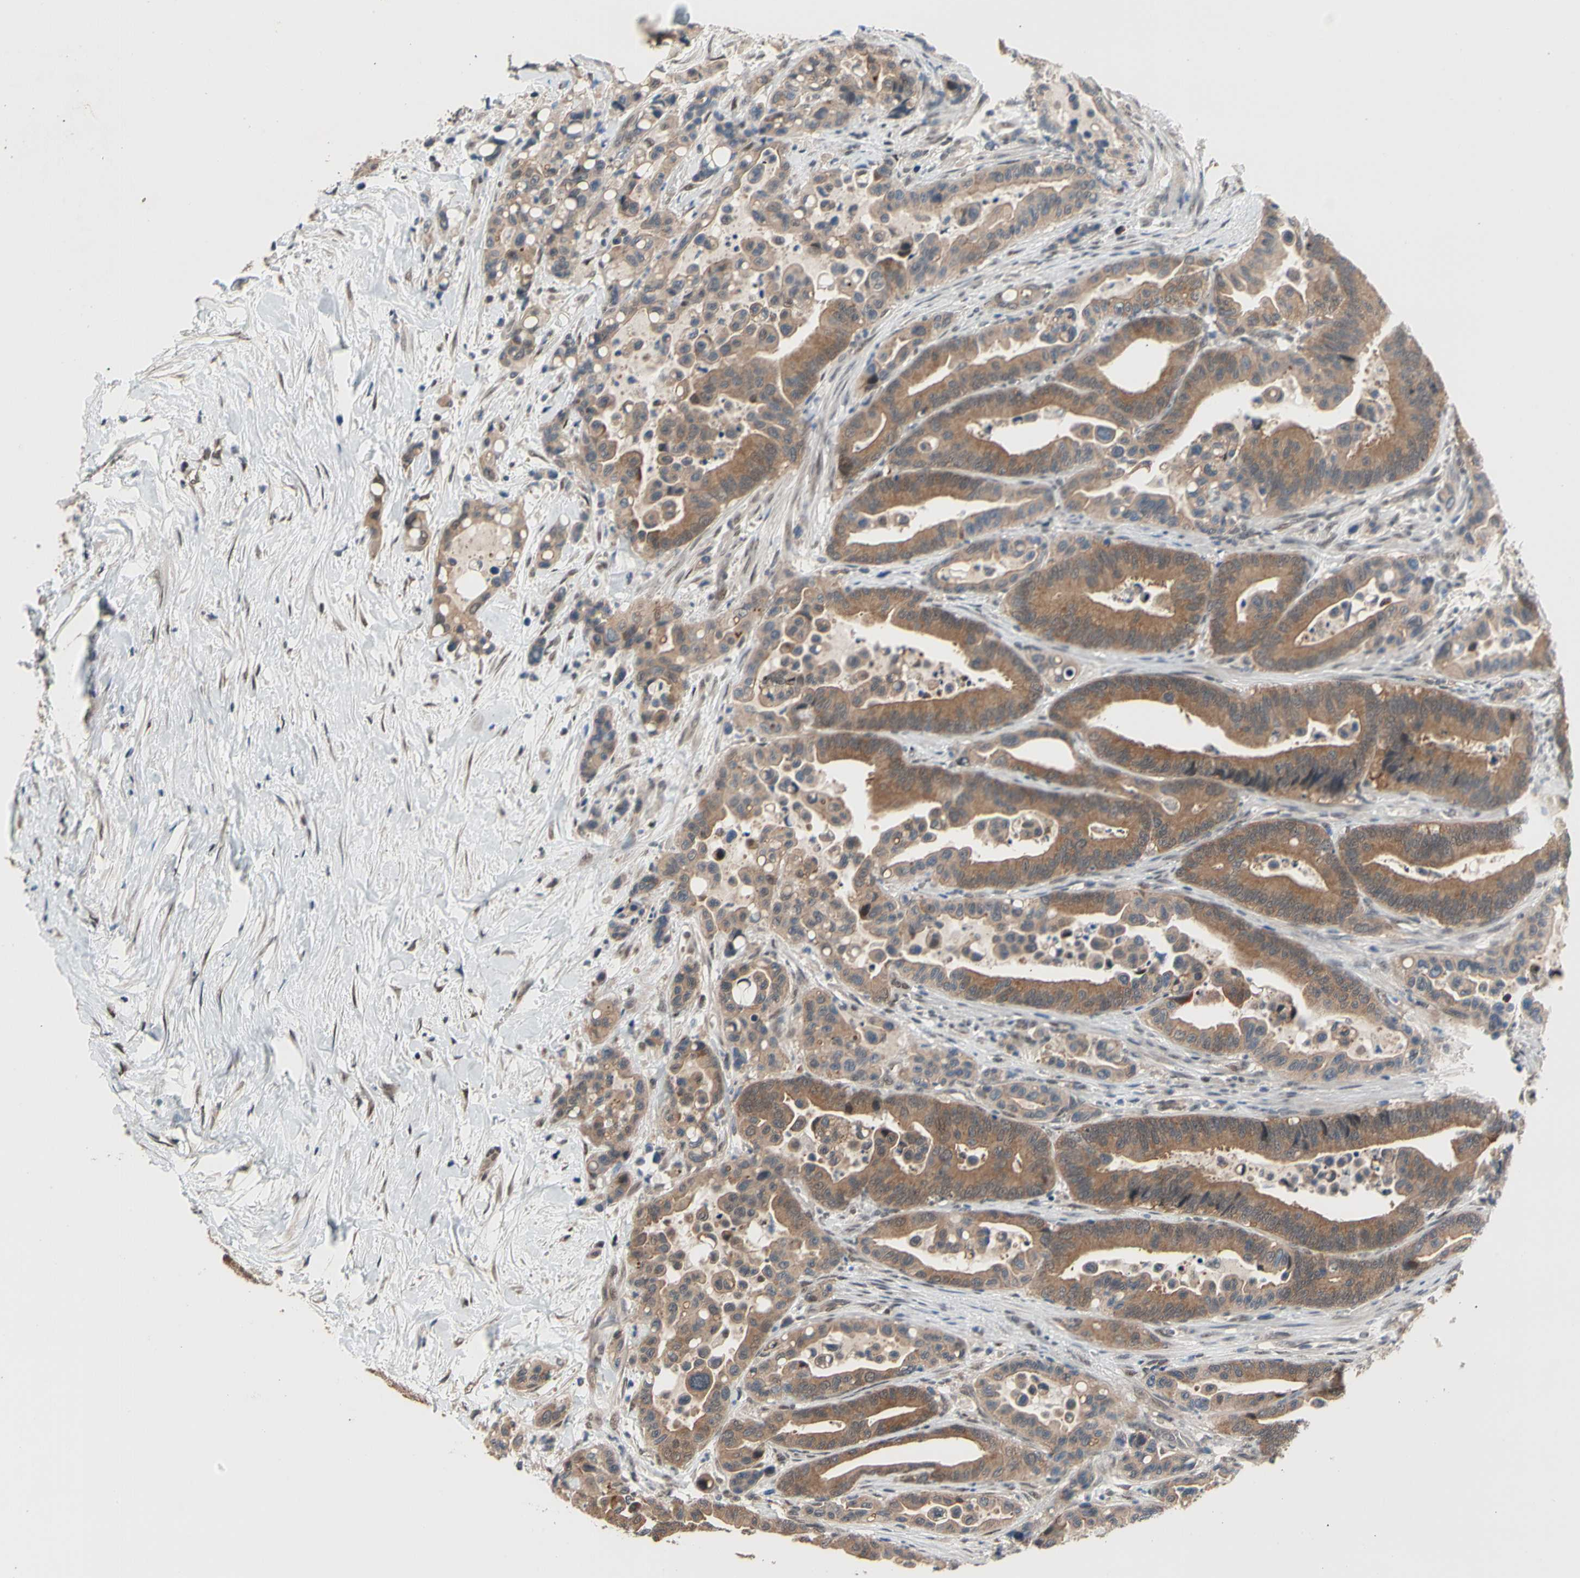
{"staining": {"intensity": "moderate", "quantity": ">75%", "location": "cytoplasmic/membranous"}, "tissue": "colorectal cancer", "cell_type": "Tumor cells", "image_type": "cancer", "snomed": [{"axis": "morphology", "description": "Normal tissue, NOS"}, {"axis": "morphology", "description": "Adenocarcinoma, NOS"}, {"axis": "topography", "description": "Colon"}], "caption": "Colorectal cancer (adenocarcinoma) was stained to show a protein in brown. There is medium levels of moderate cytoplasmic/membranous positivity in approximately >75% of tumor cells. The staining was performed using DAB to visualize the protein expression in brown, while the nuclei were stained in blue with hematoxylin (Magnification: 20x).", "gene": "NGEF", "patient": {"sex": "male", "age": 82}}